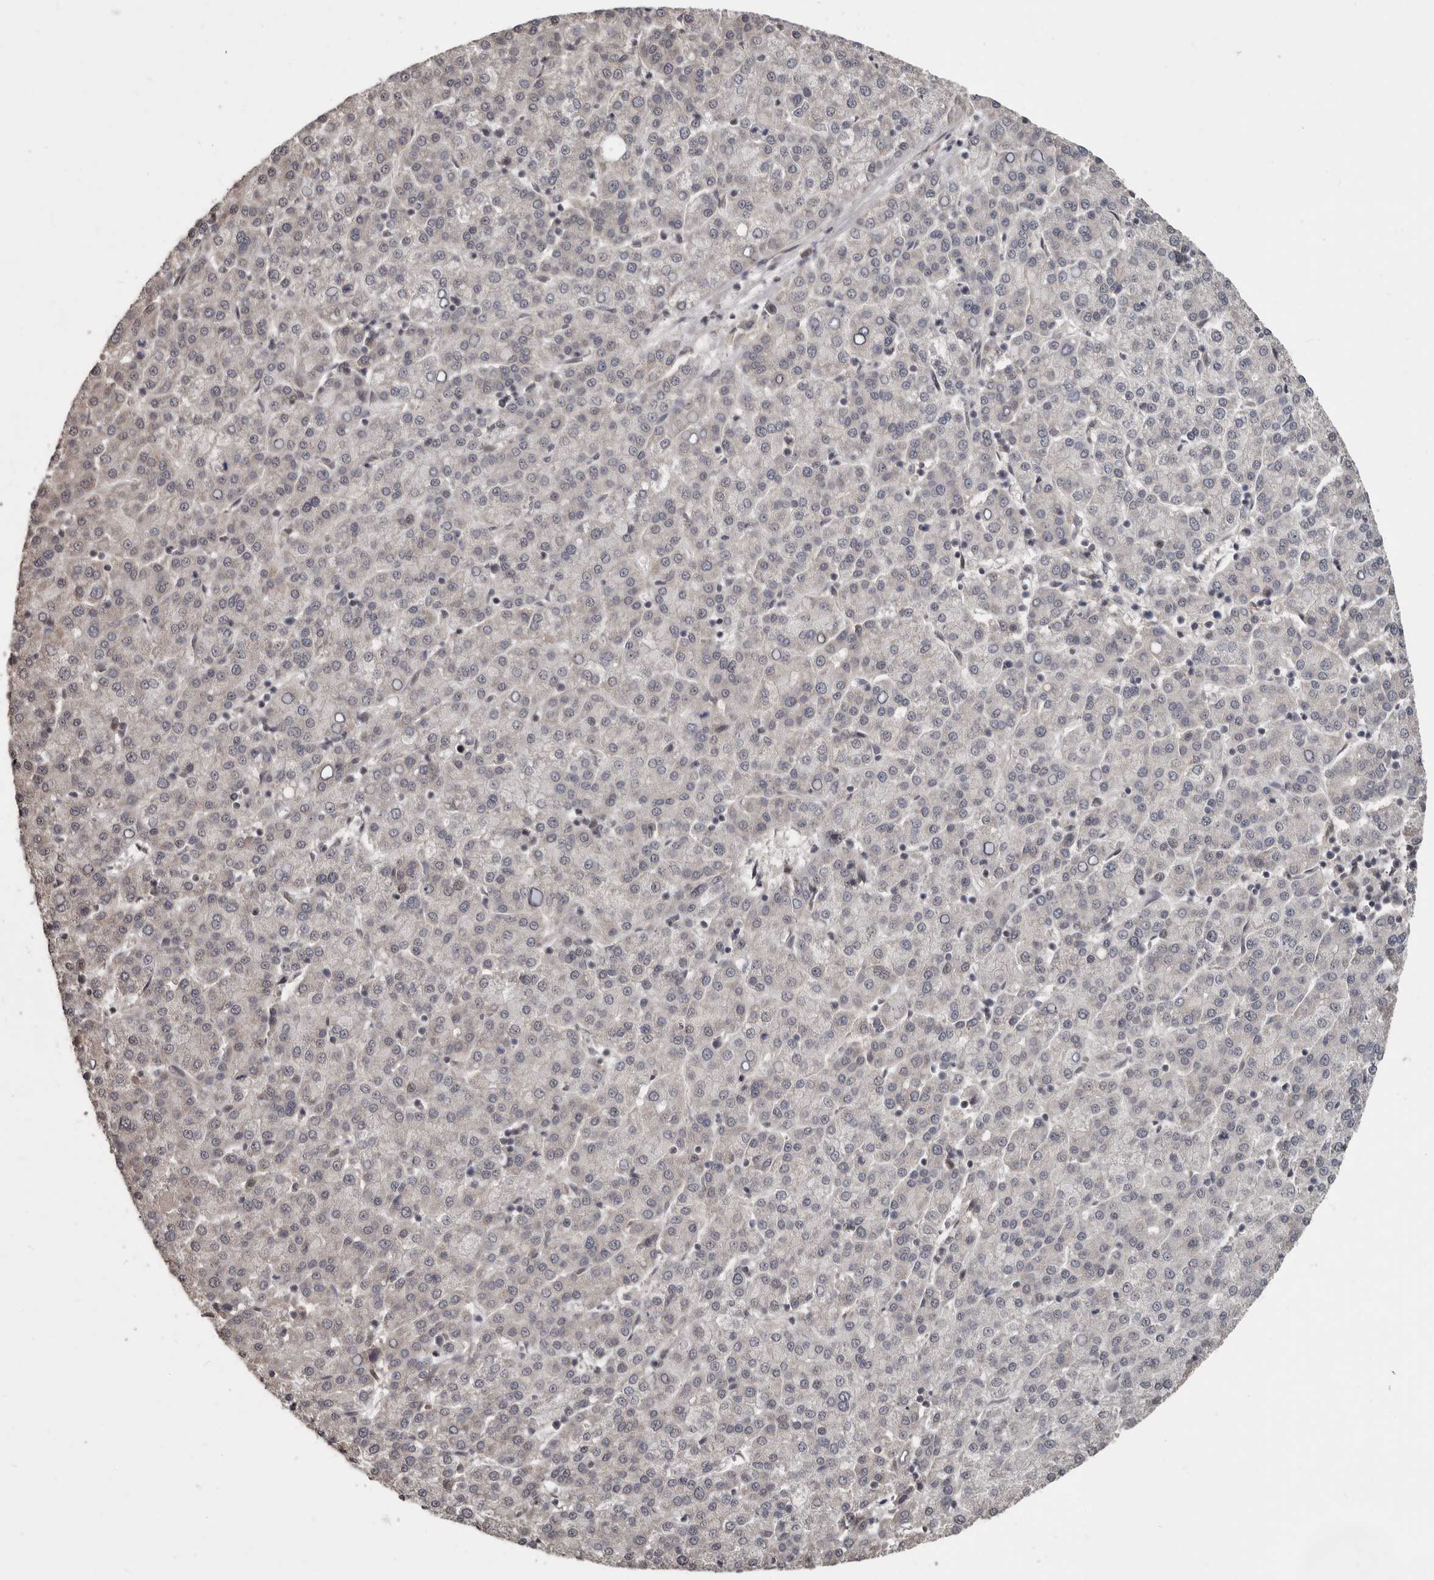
{"staining": {"intensity": "weak", "quantity": "<25%", "location": "cytoplasmic/membranous"}, "tissue": "liver cancer", "cell_type": "Tumor cells", "image_type": "cancer", "snomed": [{"axis": "morphology", "description": "Carcinoma, Hepatocellular, NOS"}, {"axis": "topography", "description": "Liver"}], "caption": "DAB (3,3'-diaminobenzidine) immunohistochemical staining of human liver hepatocellular carcinoma displays no significant positivity in tumor cells. Nuclei are stained in blue.", "gene": "ZFP14", "patient": {"sex": "female", "age": 58}}